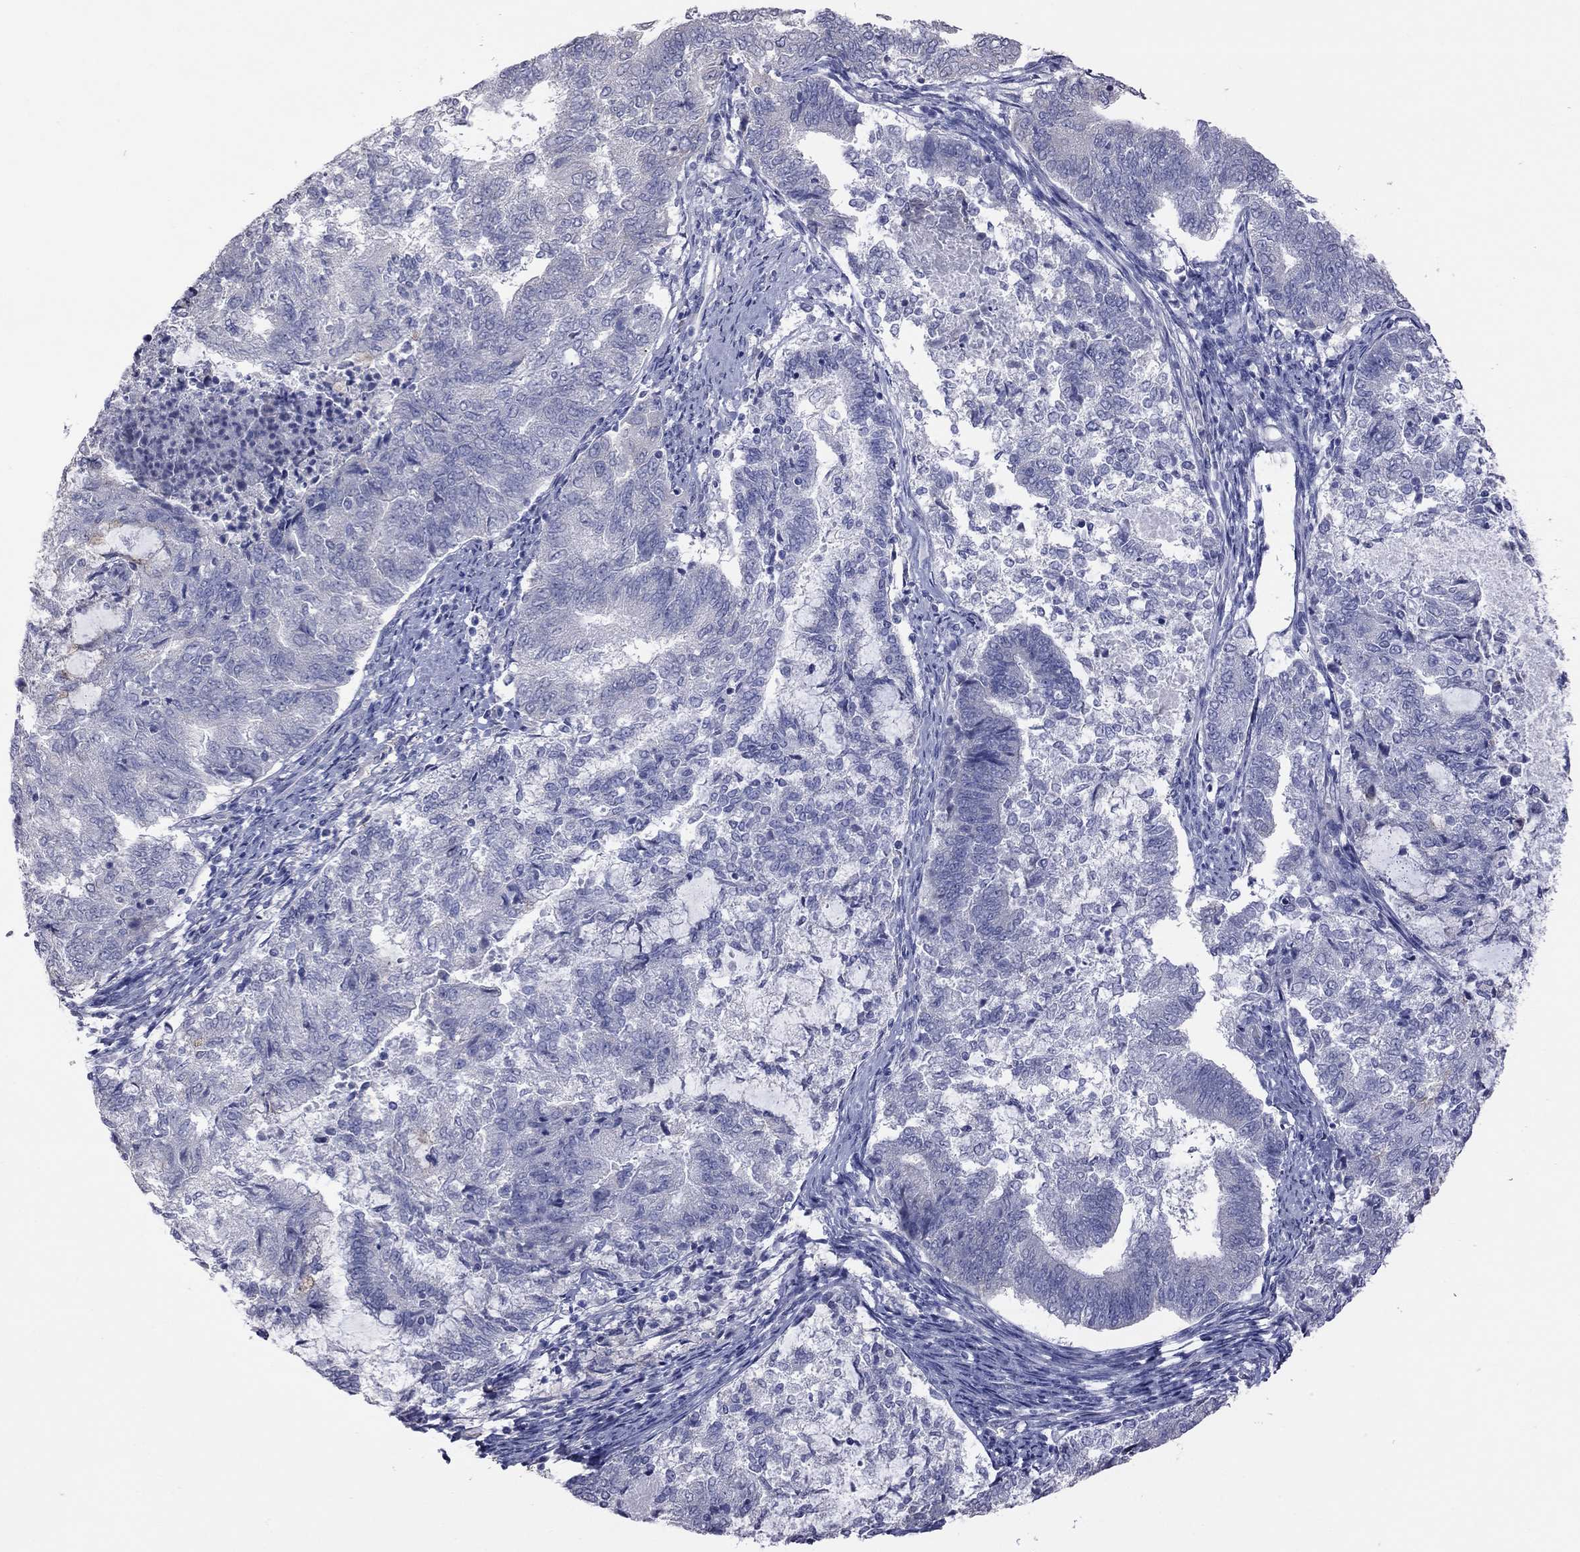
{"staining": {"intensity": "negative", "quantity": "none", "location": "none"}, "tissue": "endometrial cancer", "cell_type": "Tumor cells", "image_type": "cancer", "snomed": [{"axis": "morphology", "description": "Adenocarcinoma, NOS"}, {"axis": "topography", "description": "Endometrium"}], "caption": "An immunohistochemistry photomicrograph of endometrial cancer (adenocarcinoma) is shown. There is no staining in tumor cells of endometrial cancer (adenocarcinoma).", "gene": "HYLS1", "patient": {"sex": "female", "age": 65}}